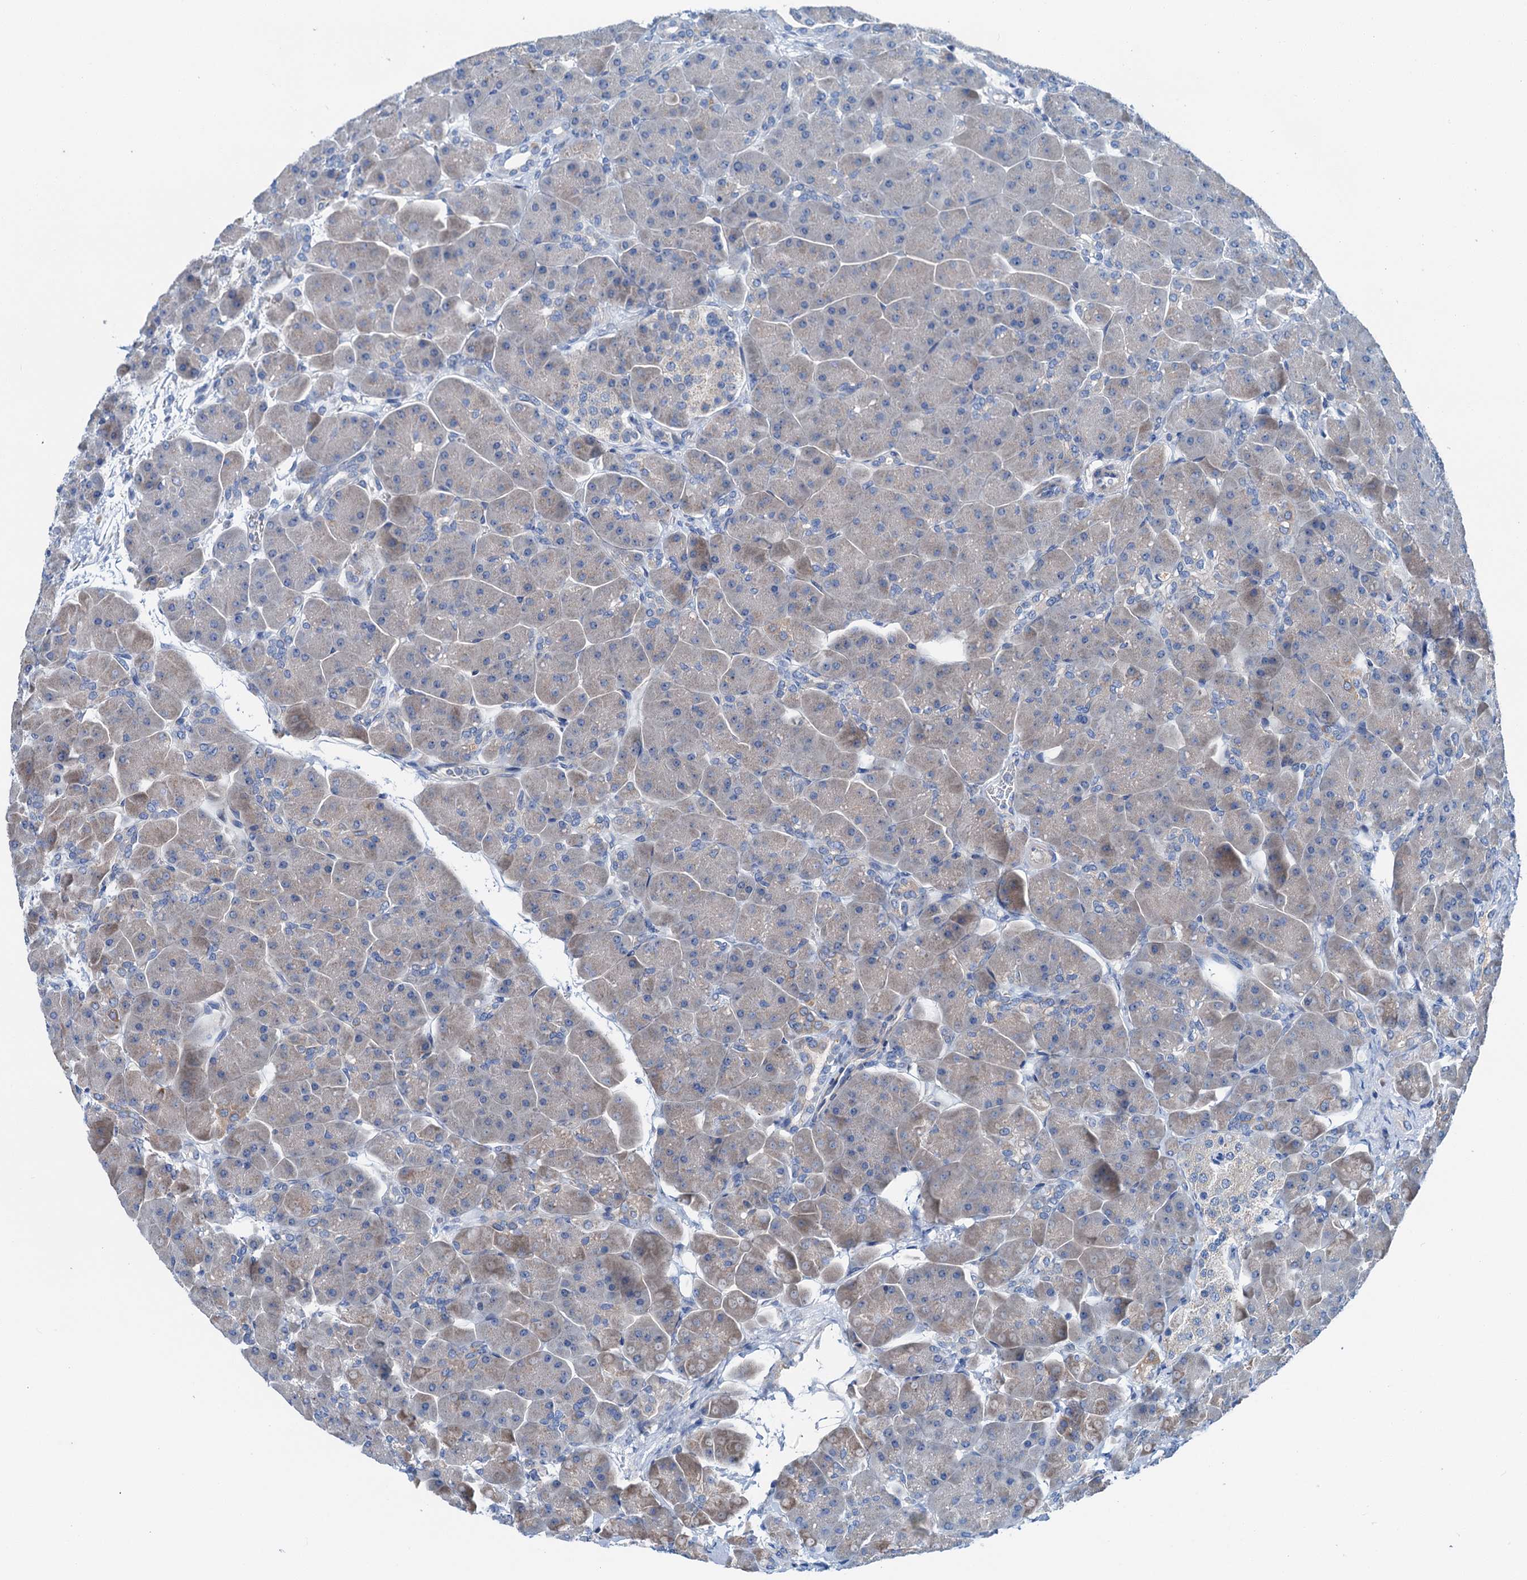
{"staining": {"intensity": "weak", "quantity": "<25%", "location": "cytoplasmic/membranous"}, "tissue": "pancreas", "cell_type": "Exocrine glandular cells", "image_type": "normal", "snomed": [{"axis": "morphology", "description": "Normal tissue, NOS"}, {"axis": "topography", "description": "Pancreas"}], "caption": "Immunohistochemical staining of normal human pancreas demonstrates no significant expression in exocrine glandular cells.", "gene": "KNDC1", "patient": {"sex": "male", "age": 66}}